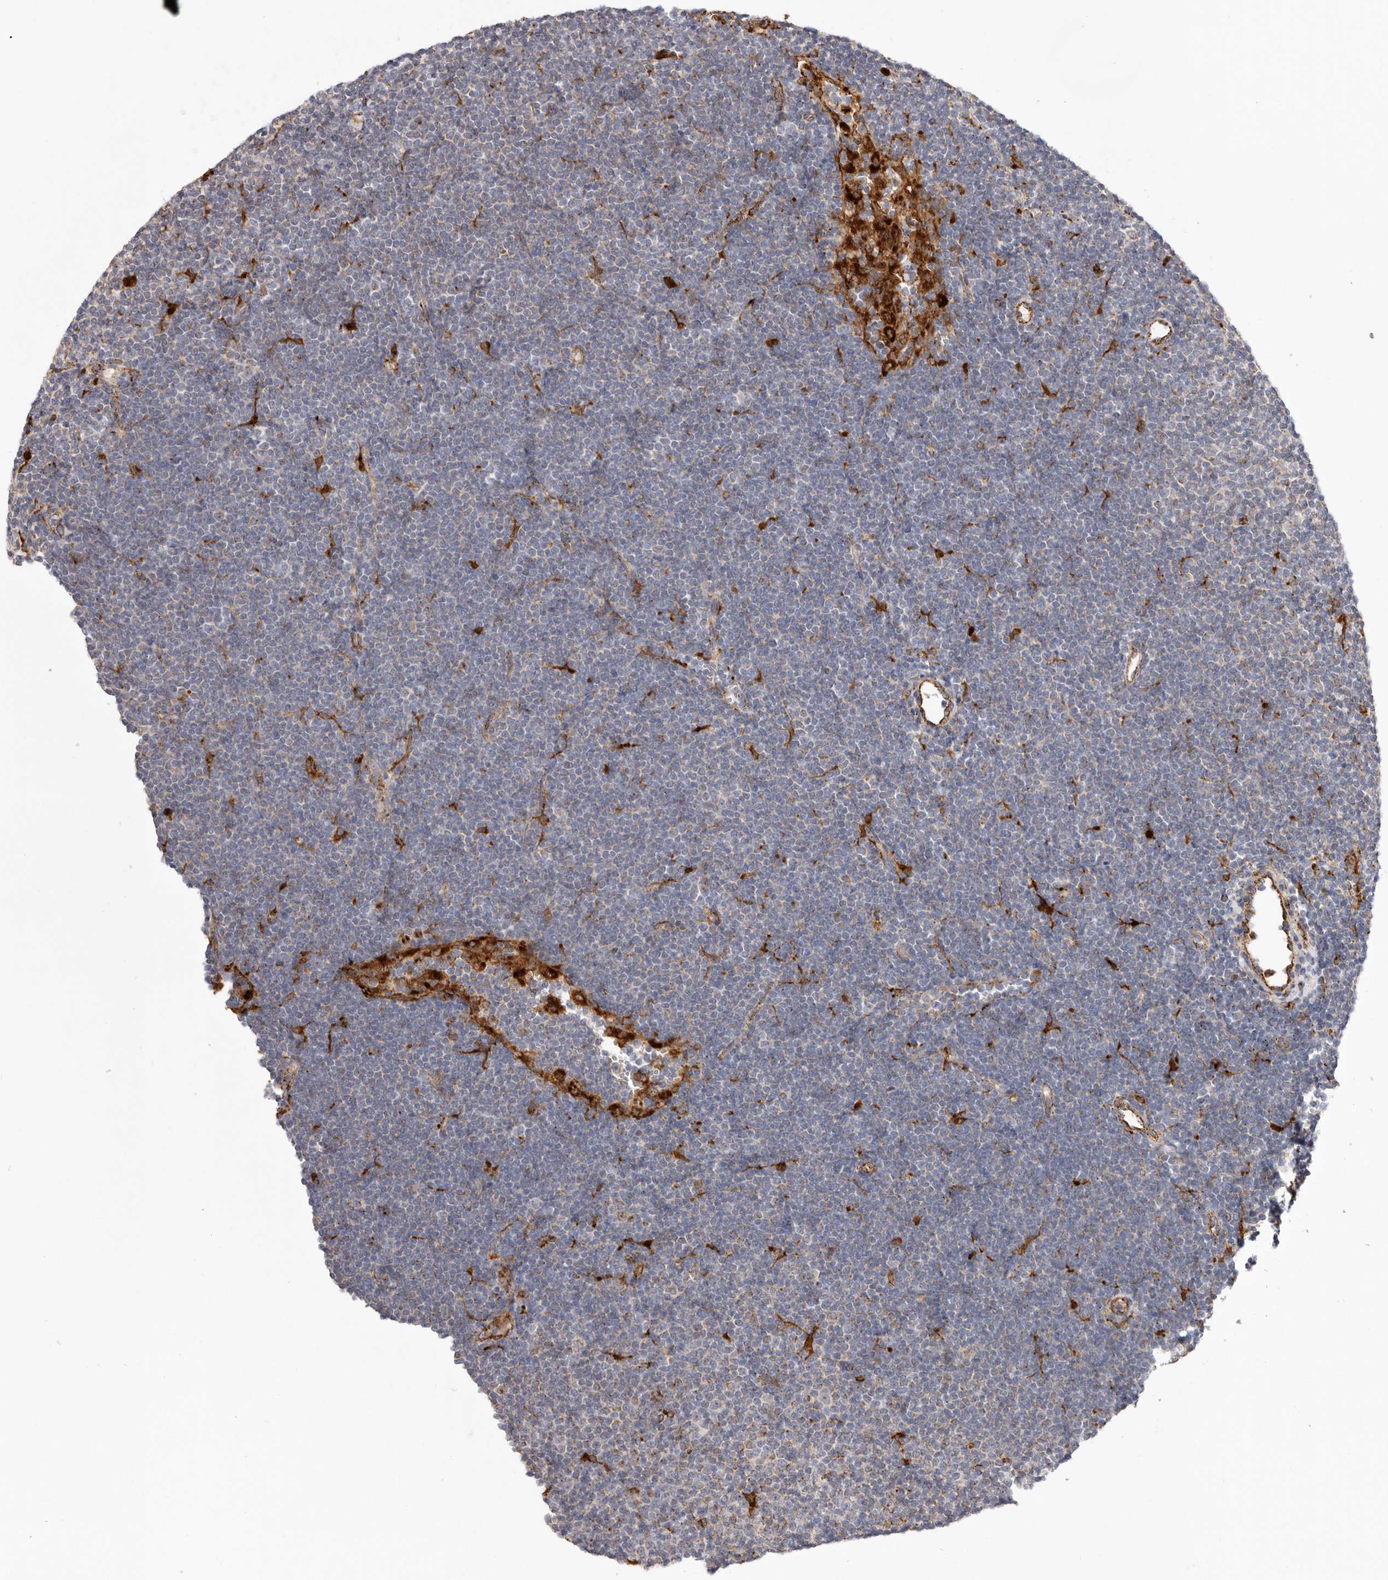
{"staining": {"intensity": "negative", "quantity": "none", "location": "none"}, "tissue": "lymphoma", "cell_type": "Tumor cells", "image_type": "cancer", "snomed": [{"axis": "morphology", "description": "Malignant lymphoma, non-Hodgkin's type, Low grade"}, {"axis": "topography", "description": "Lymph node"}], "caption": "High power microscopy photomicrograph of an immunohistochemistry (IHC) histopathology image of malignant lymphoma, non-Hodgkin's type (low-grade), revealing no significant staining in tumor cells. Brightfield microscopy of immunohistochemistry (IHC) stained with DAB (brown) and hematoxylin (blue), captured at high magnification.", "gene": "GRN", "patient": {"sex": "female", "age": 53}}